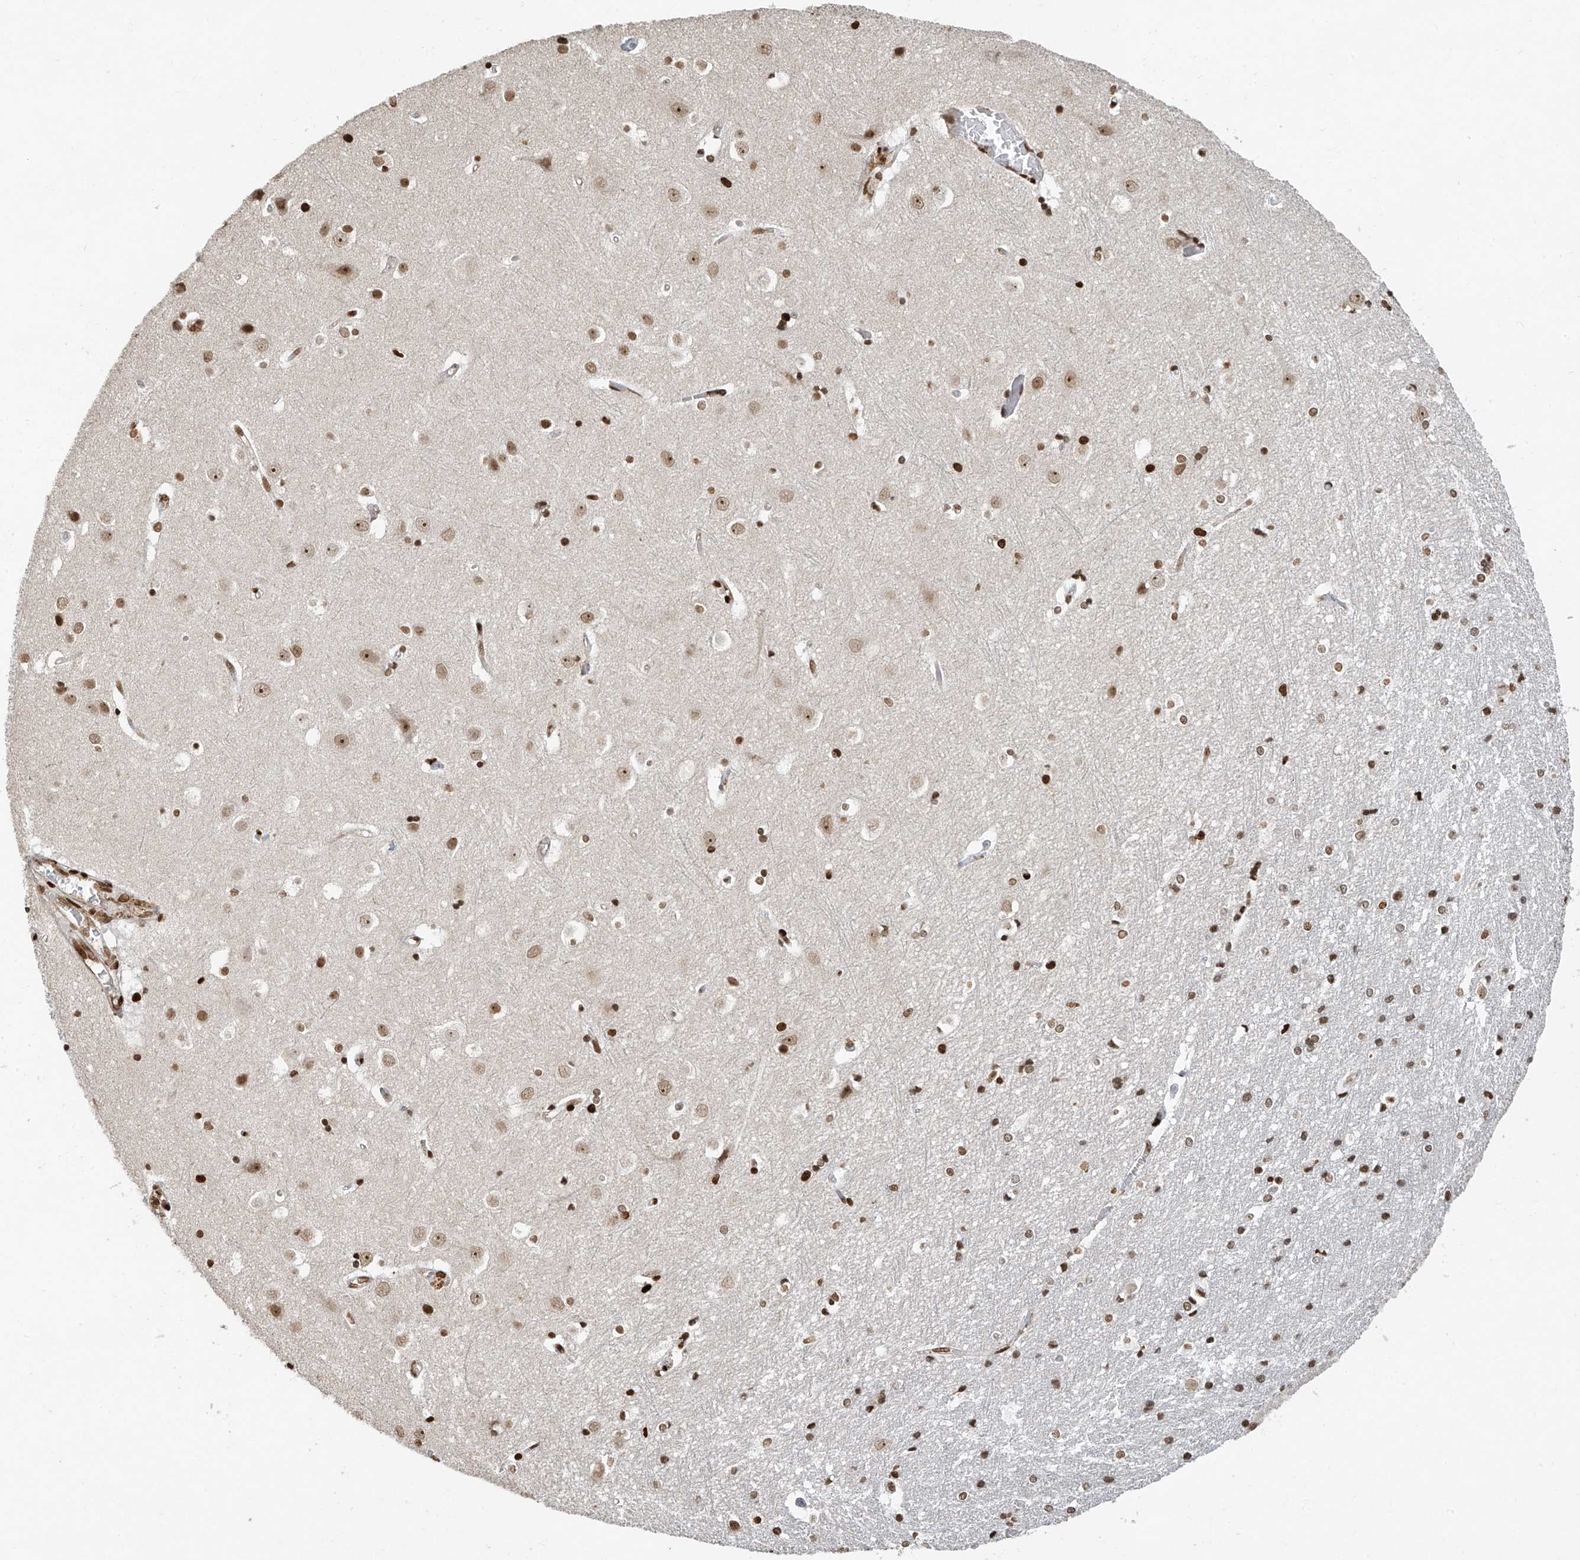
{"staining": {"intensity": "moderate", "quantity": "25%-75%", "location": "cytoplasmic/membranous"}, "tissue": "cerebral cortex", "cell_type": "Endothelial cells", "image_type": "normal", "snomed": [{"axis": "morphology", "description": "Normal tissue, NOS"}, {"axis": "topography", "description": "Cerebral cortex"}], "caption": "Brown immunohistochemical staining in benign cerebral cortex displays moderate cytoplasmic/membranous positivity in approximately 25%-75% of endothelial cells.", "gene": "ATRIP", "patient": {"sex": "male", "age": 54}}